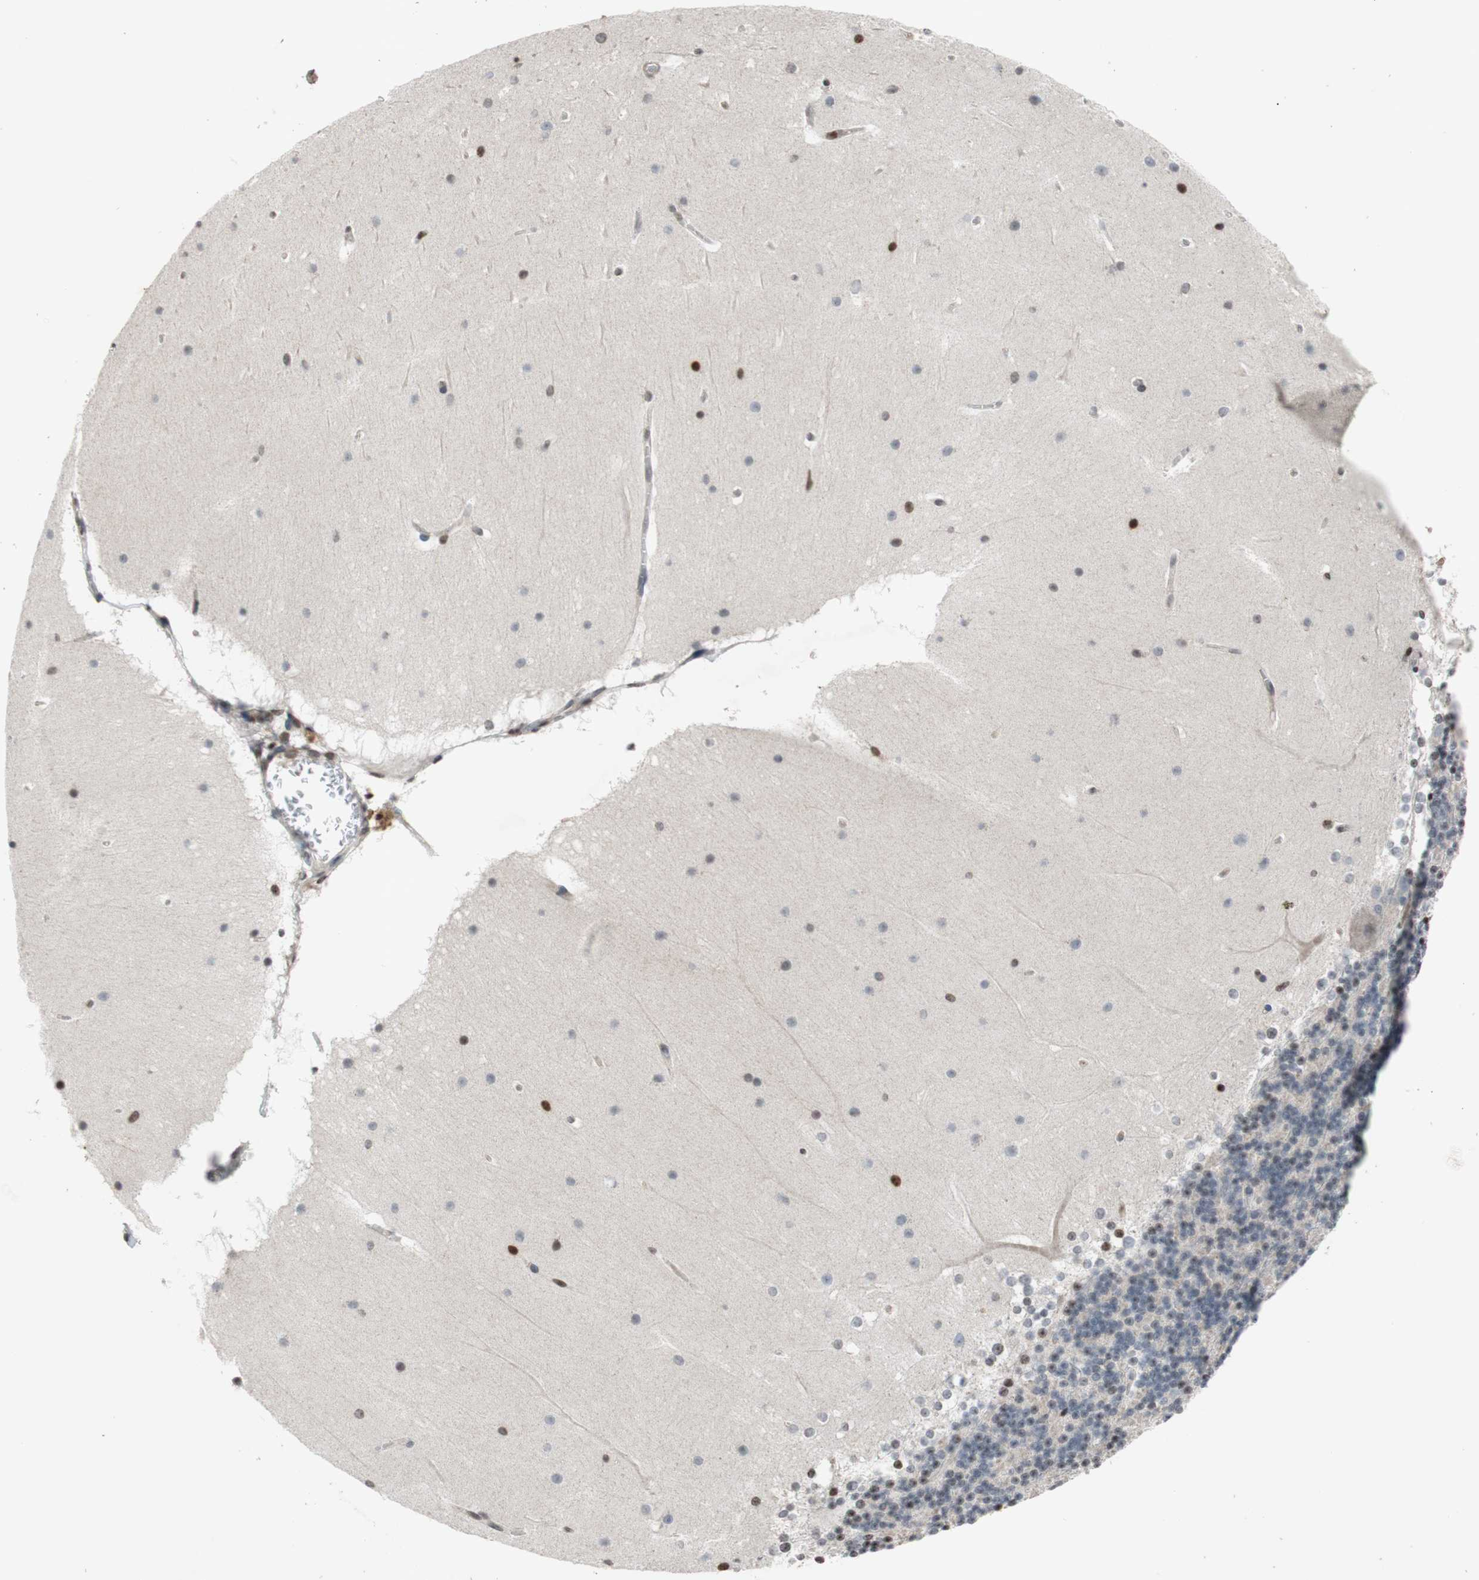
{"staining": {"intensity": "moderate", "quantity": "<25%", "location": "nuclear"}, "tissue": "cerebellum", "cell_type": "Cells in granular layer", "image_type": "normal", "snomed": [{"axis": "morphology", "description": "Normal tissue, NOS"}, {"axis": "topography", "description": "Cerebellum"}], "caption": "Immunohistochemical staining of unremarkable cerebellum displays low levels of moderate nuclear staining in approximately <25% of cells in granular layer.", "gene": "MCM6", "patient": {"sex": "female", "age": 19}}